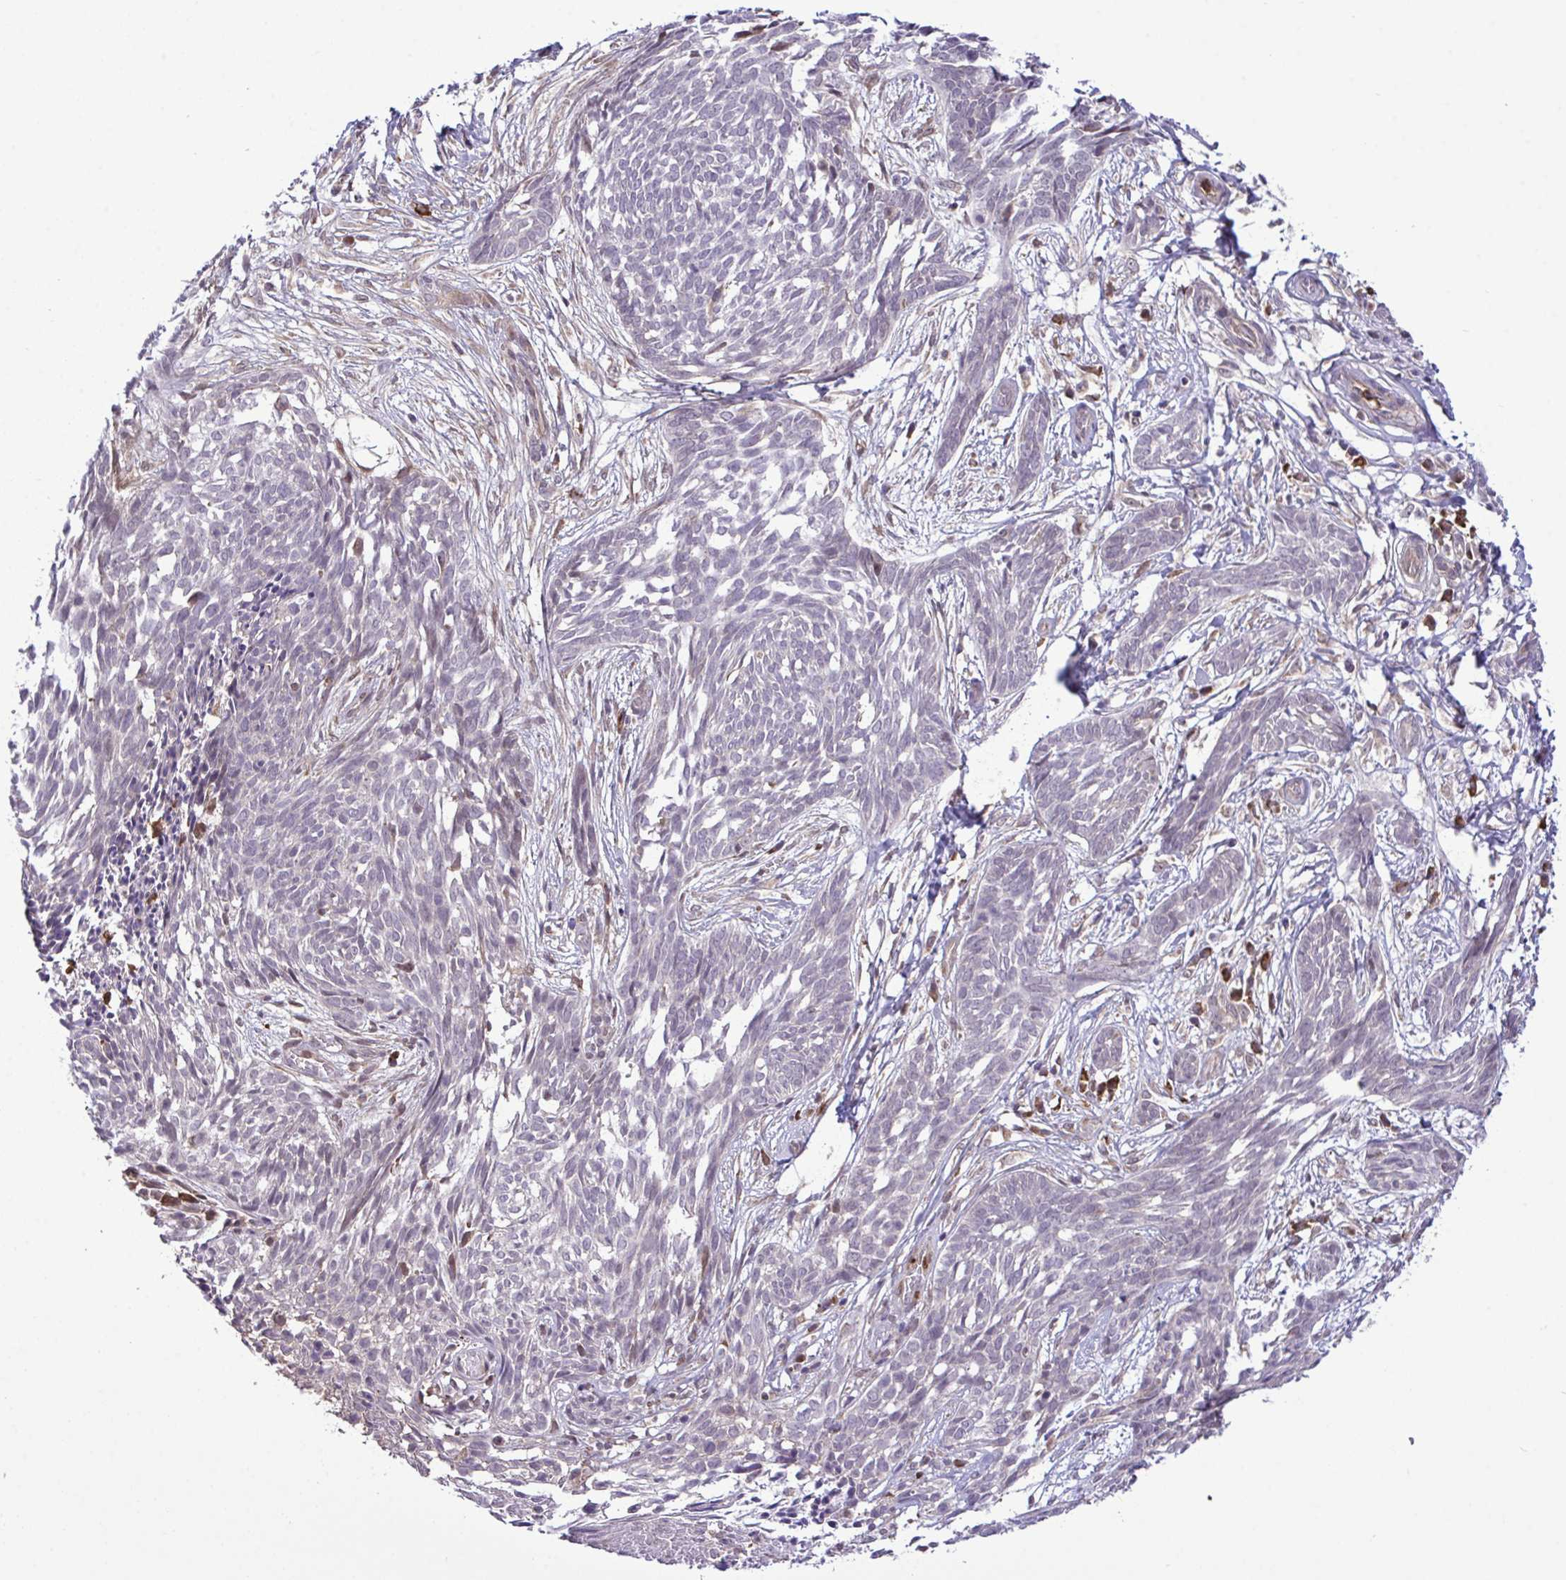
{"staining": {"intensity": "negative", "quantity": "none", "location": "none"}, "tissue": "skin cancer", "cell_type": "Tumor cells", "image_type": "cancer", "snomed": [{"axis": "morphology", "description": "Basal cell carcinoma"}, {"axis": "topography", "description": "Skin"}, {"axis": "topography", "description": "Skin, foot"}], "caption": "Tumor cells show no significant protein staining in skin basal cell carcinoma.", "gene": "CMPK1", "patient": {"sex": "female", "age": 86}}